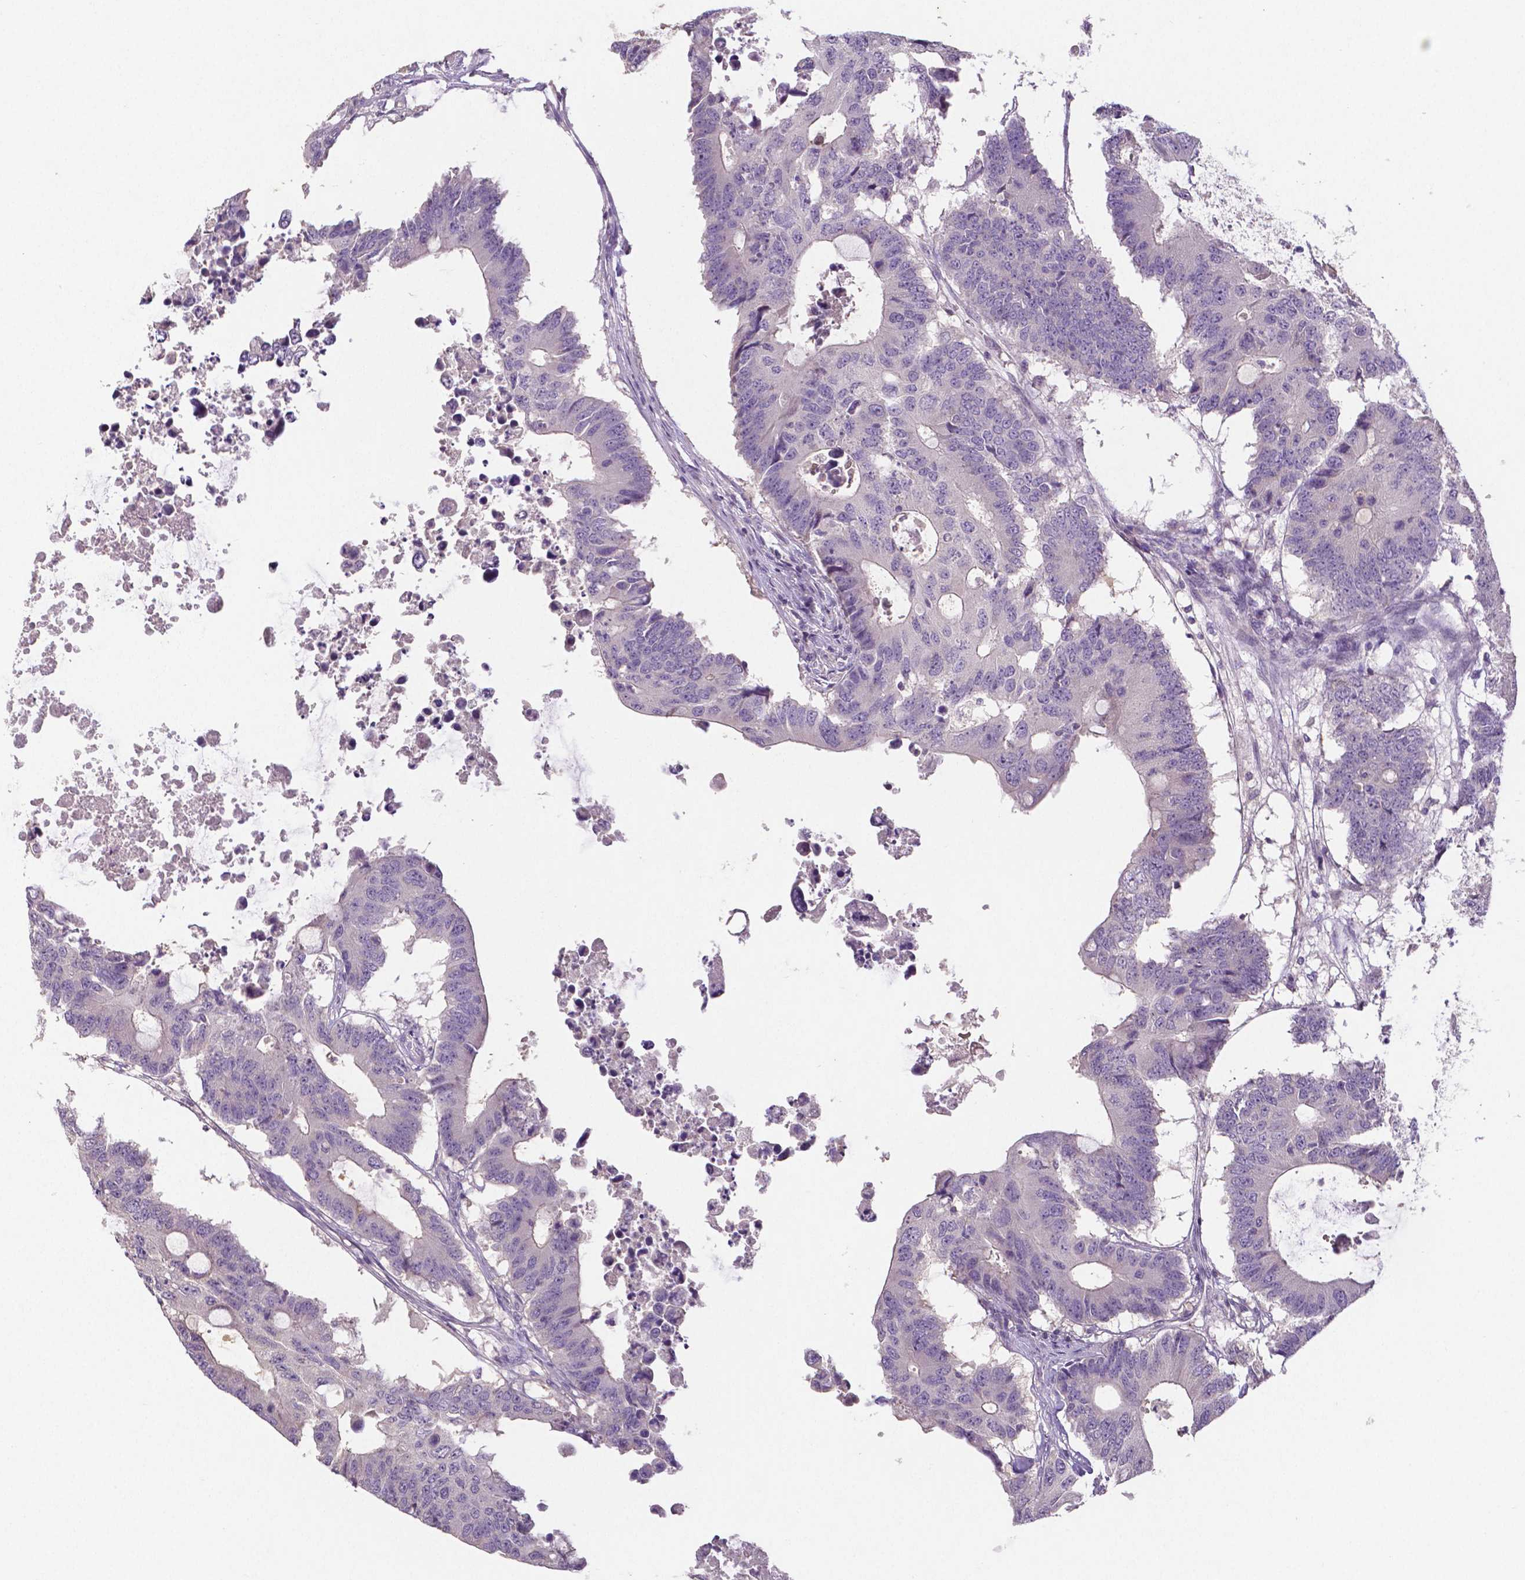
{"staining": {"intensity": "negative", "quantity": "none", "location": "none"}, "tissue": "colorectal cancer", "cell_type": "Tumor cells", "image_type": "cancer", "snomed": [{"axis": "morphology", "description": "Adenocarcinoma, NOS"}, {"axis": "topography", "description": "Colon"}], "caption": "Immunohistochemistry (IHC) histopathology image of adenocarcinoma (colorectal) stained for a protein (brown), which shows no positivity in tumor cells. Nuclei are stained in blue.", "gene": "CRMP1", "patient": {"sex": "male", "age": 71}}